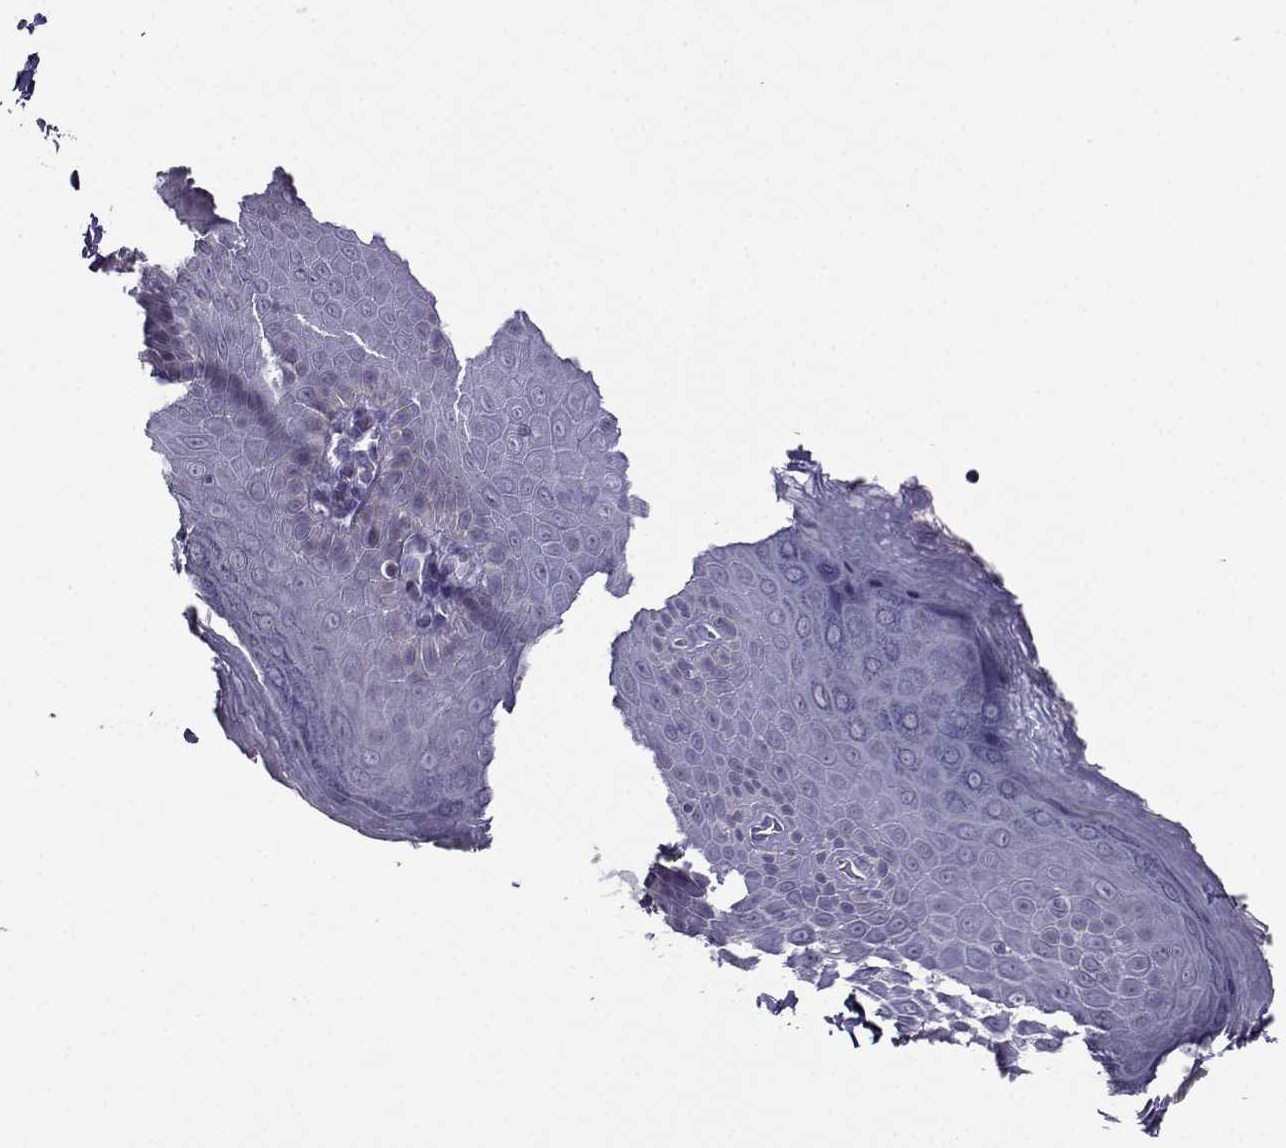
{"staining": {"intensity": "negative", "quantity": "none", "location": "none"}, "tissue": "skin", "cell_type": "Epidermal cells", "image_type": "normal", "snomed": [{"axis": "morphology", "description": "Normal tissue, NOS"}, {"axis": "topography", "description": "Anal"}], "caption": "Immunohistochemical staining of normal human skin demonstrates no significant staining in epidermal cells. (DAB immunohistochemistry, high magnification).", "gene": "CRYBB1", "patient": {"sex": "male", "age": 53}}